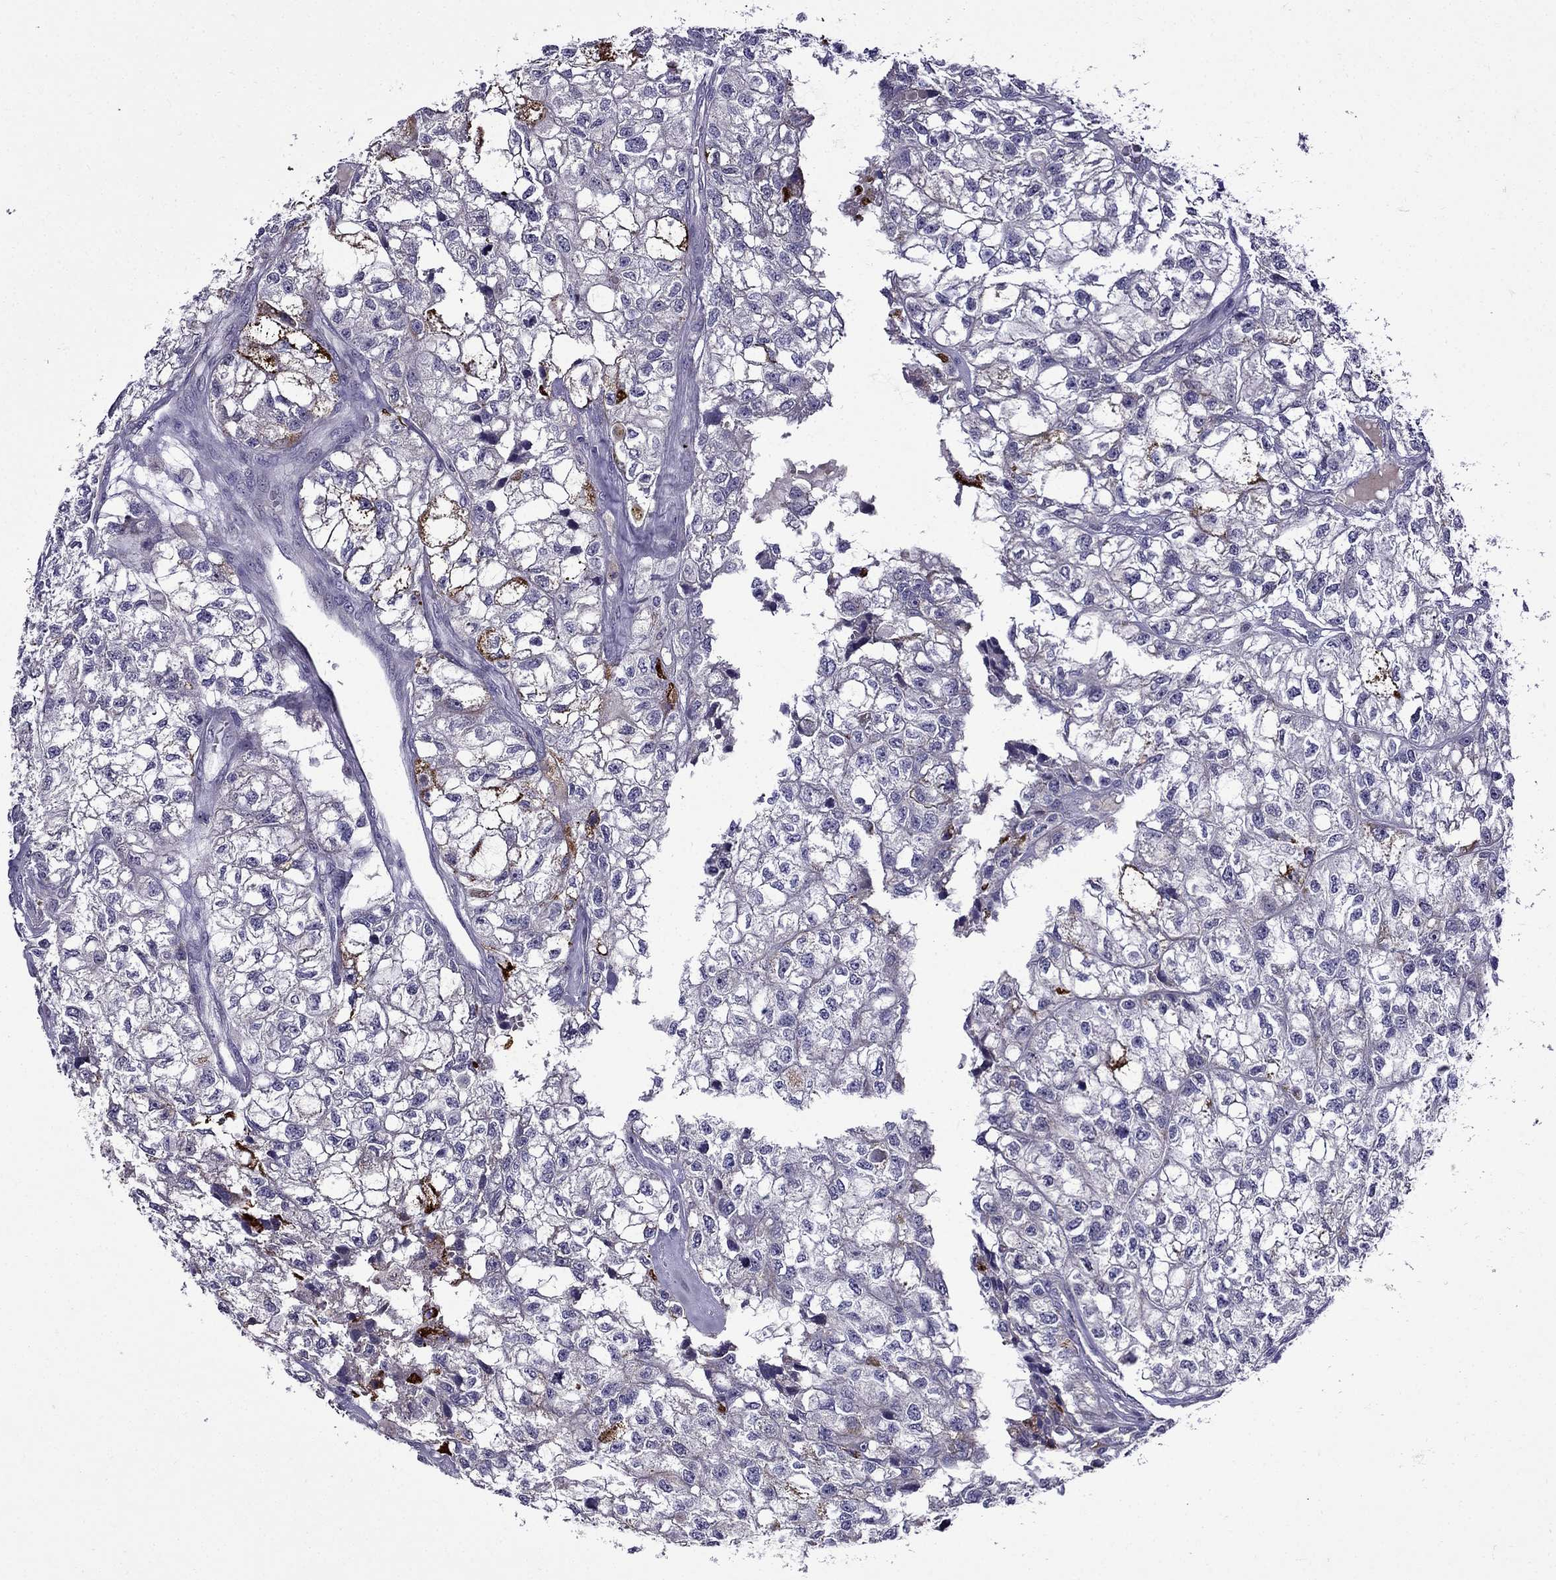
{"staining": {"intensity": "moderate", "quantity": "<25%", "location": "cytoplasmic/membranous"}, "tissue": "renal cancer", "cell_type": "Tumor cells", "image_type": "cancer", "snomed": [{"axis": "morphology", "description": "Adenocarcinoma, NOS"}, {"axis": "topography", "description": "Kidney"}], "caption": "Renal adenocarcinoma stained with a brown dye reveals moderate cytoplasmic/membranous positive positivity in about <25% of tumor cells.", "gene": "PI16", "patient": {"sex": "male", "age": 56}}